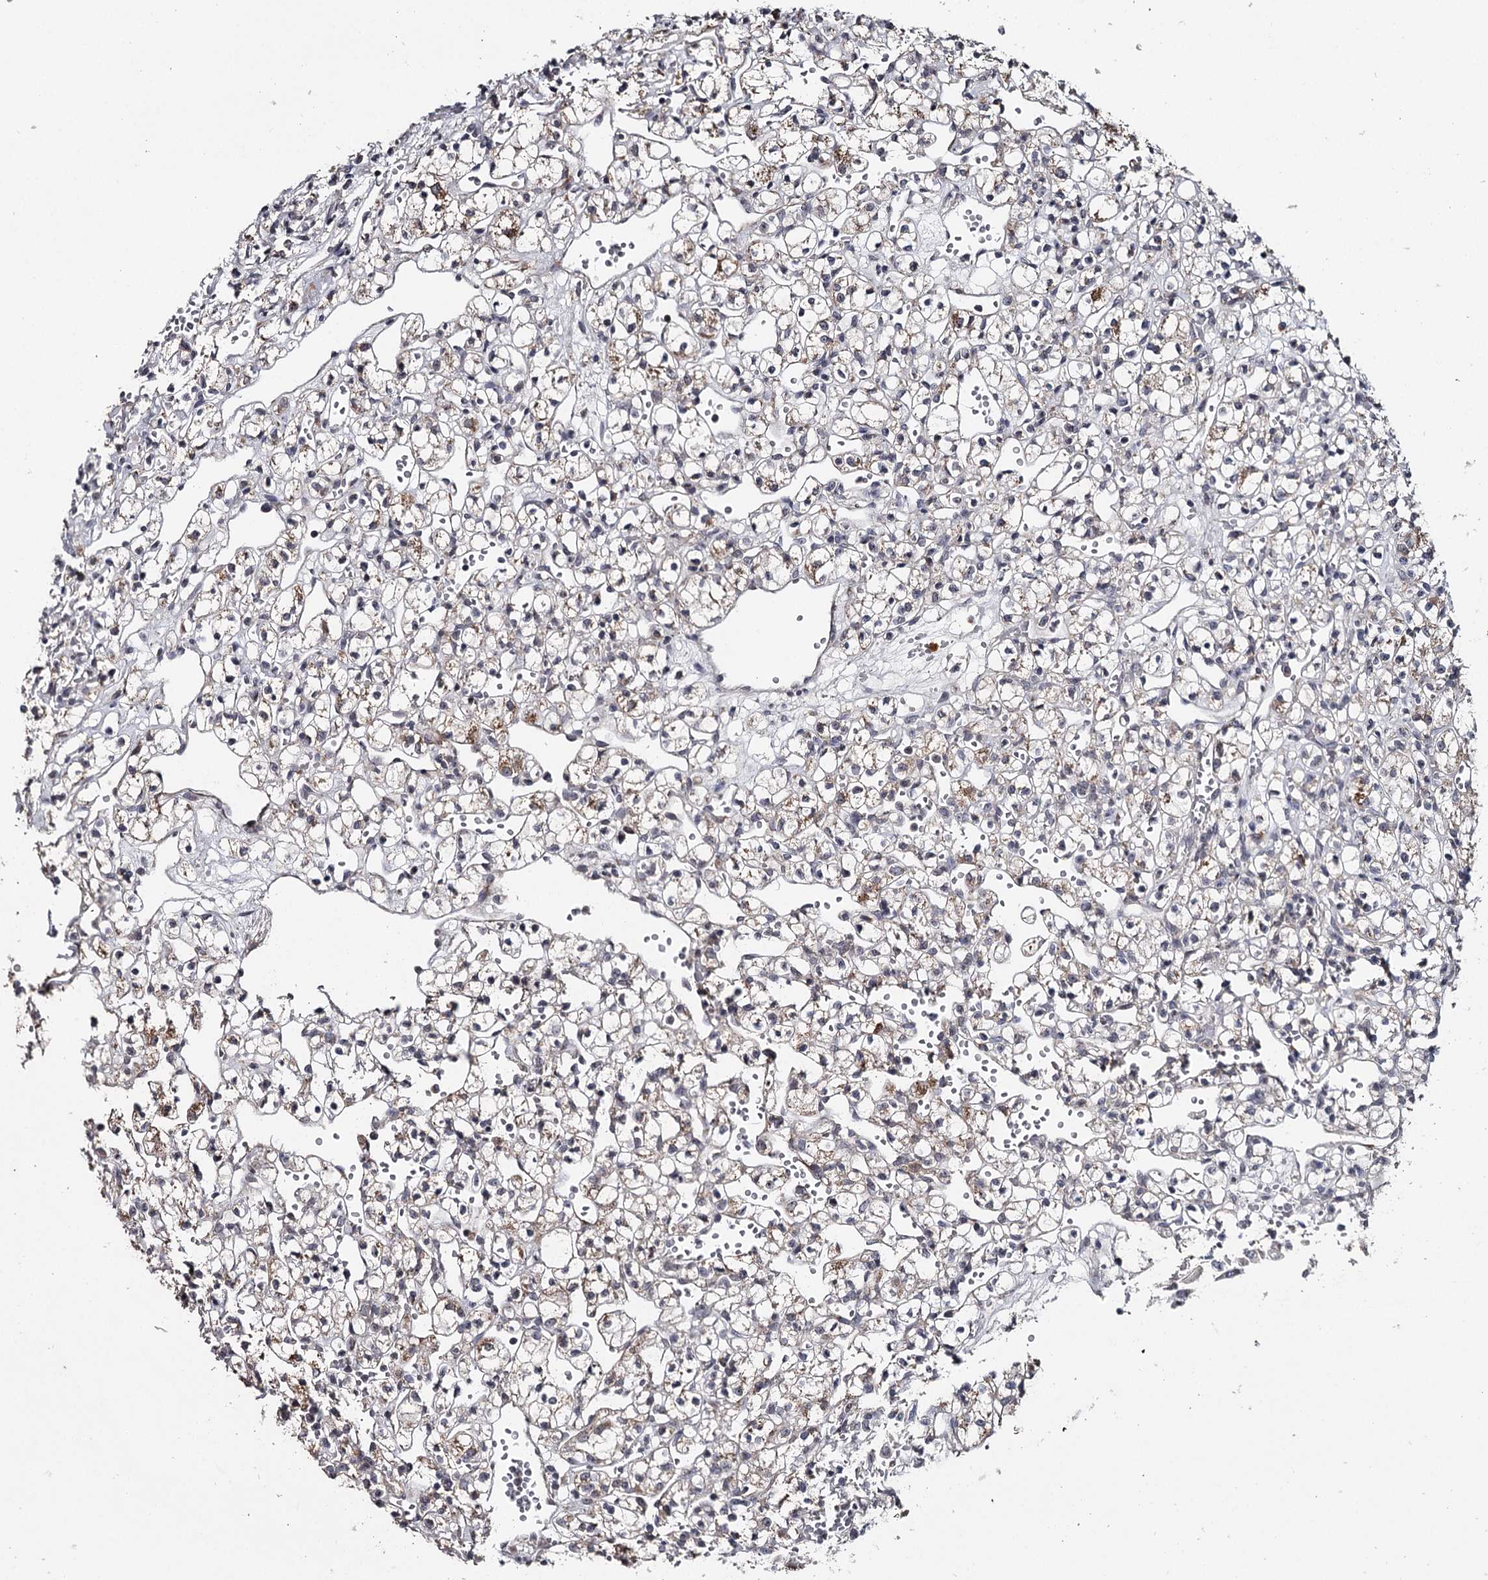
{"staining": {"intensity": "moderate", "quantity": "<25%", "location": "cytoplasmic/membranous"}, "tissue": "renal cancer", "cell_type": "Tumor cells", "image_type": "cancer", "snomed": [{"axis": "morphology", "description": "Adenocarcinoma, NOS"}, {"axis": "topography", "description": "Kidney"}], "caption": "Renal cancer stained with DAB immunohistochemistry (IHC) demonstrates low levels of moderate cytoplasmic/membranous positivity in approximately <25% of tumor cells.", "gene": "GTSF1", "patient": {"sex": "female", "age": 59}}